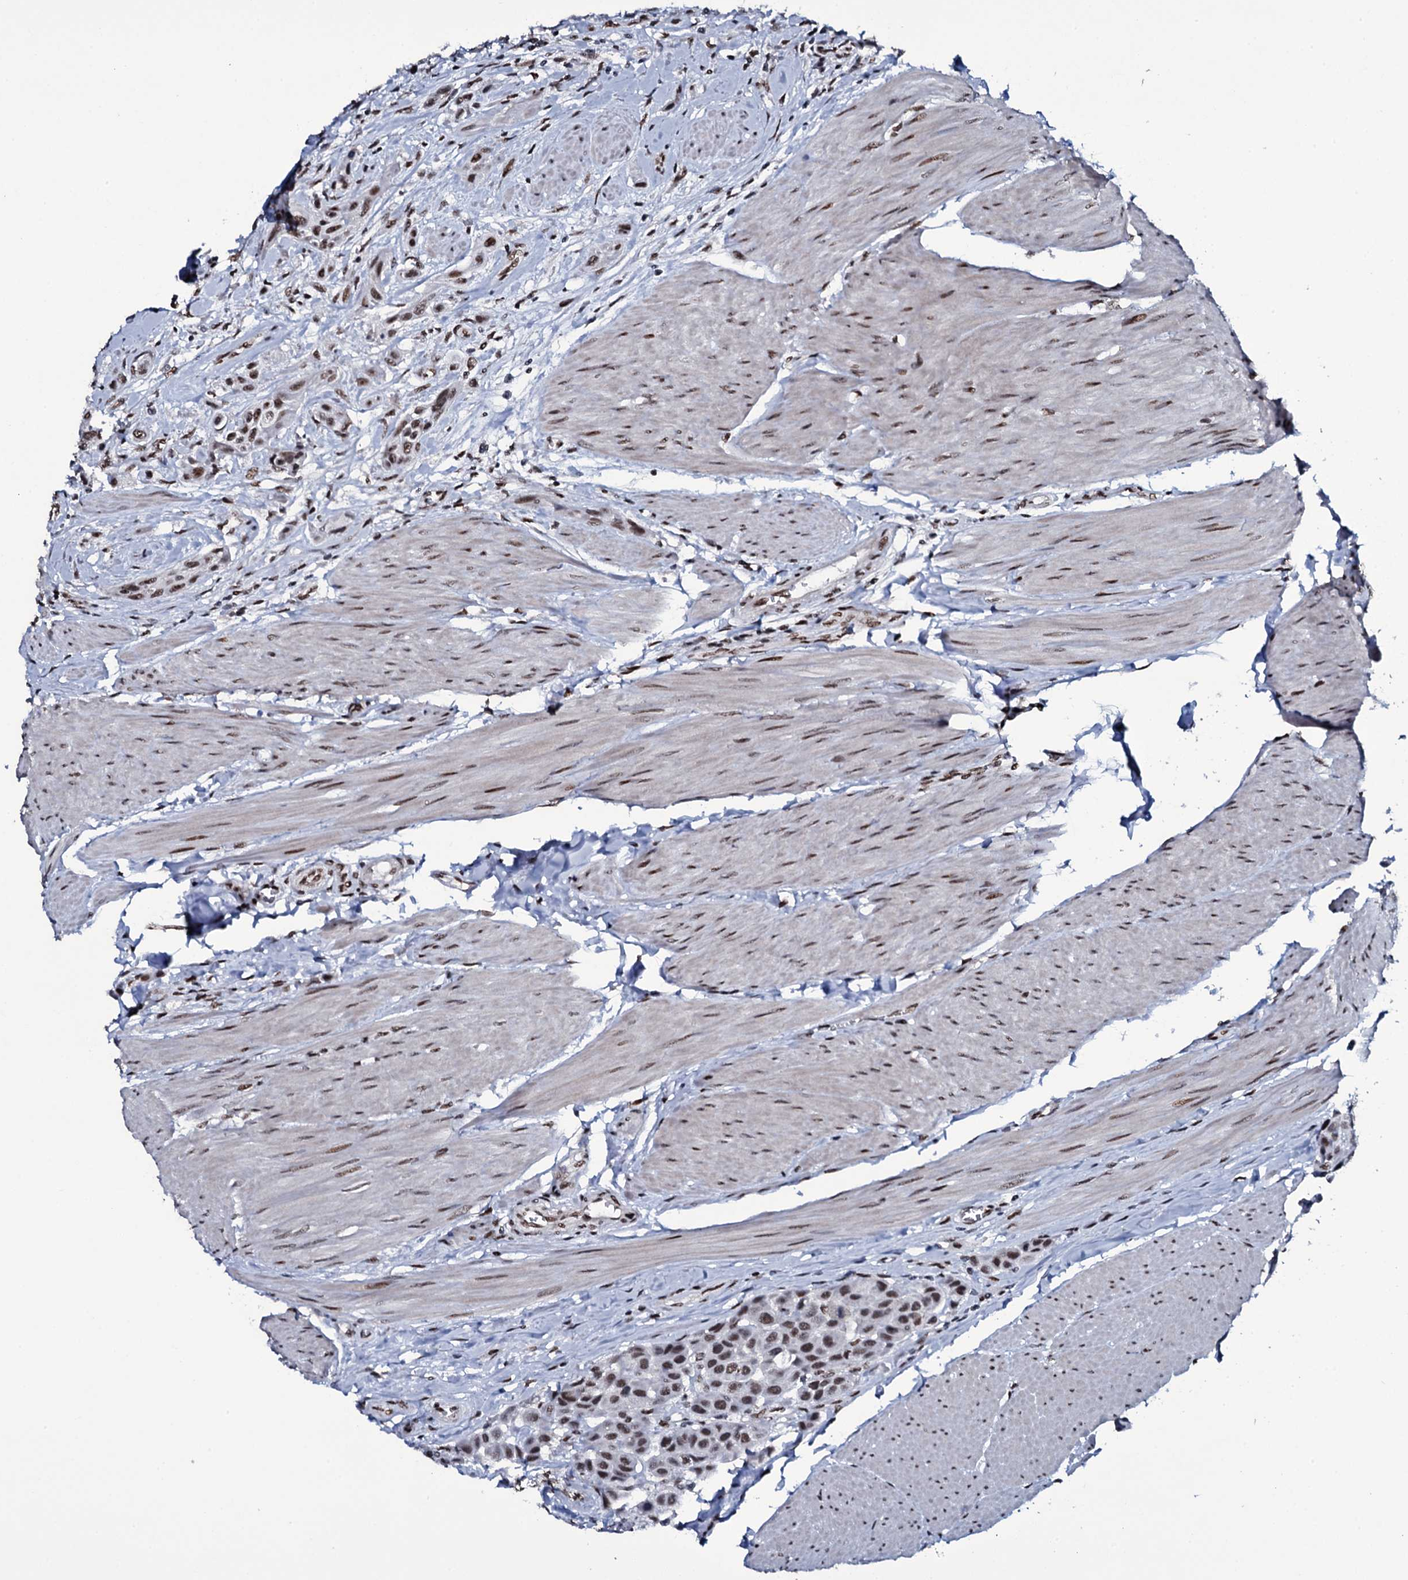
{"staining": {"intensity": "moderate", "quantity": ">75%", "location": "nuclear"}, "tissue": "urothelial cancer", "cell_type": "Tumor cells", "image_type": "cancer", "snomed": [{"axis": "morphology", "description": "Urothelial carcinoma, High grade"}, {"axis": "topography", "description": "Urinary bladder"}], "caption": "Human urothelial cancer stained with a protein marker reveals moderate staining in tumor cells.", "gene": "ZMIZ2", "patient": {"sex": "male", "age": 50}}